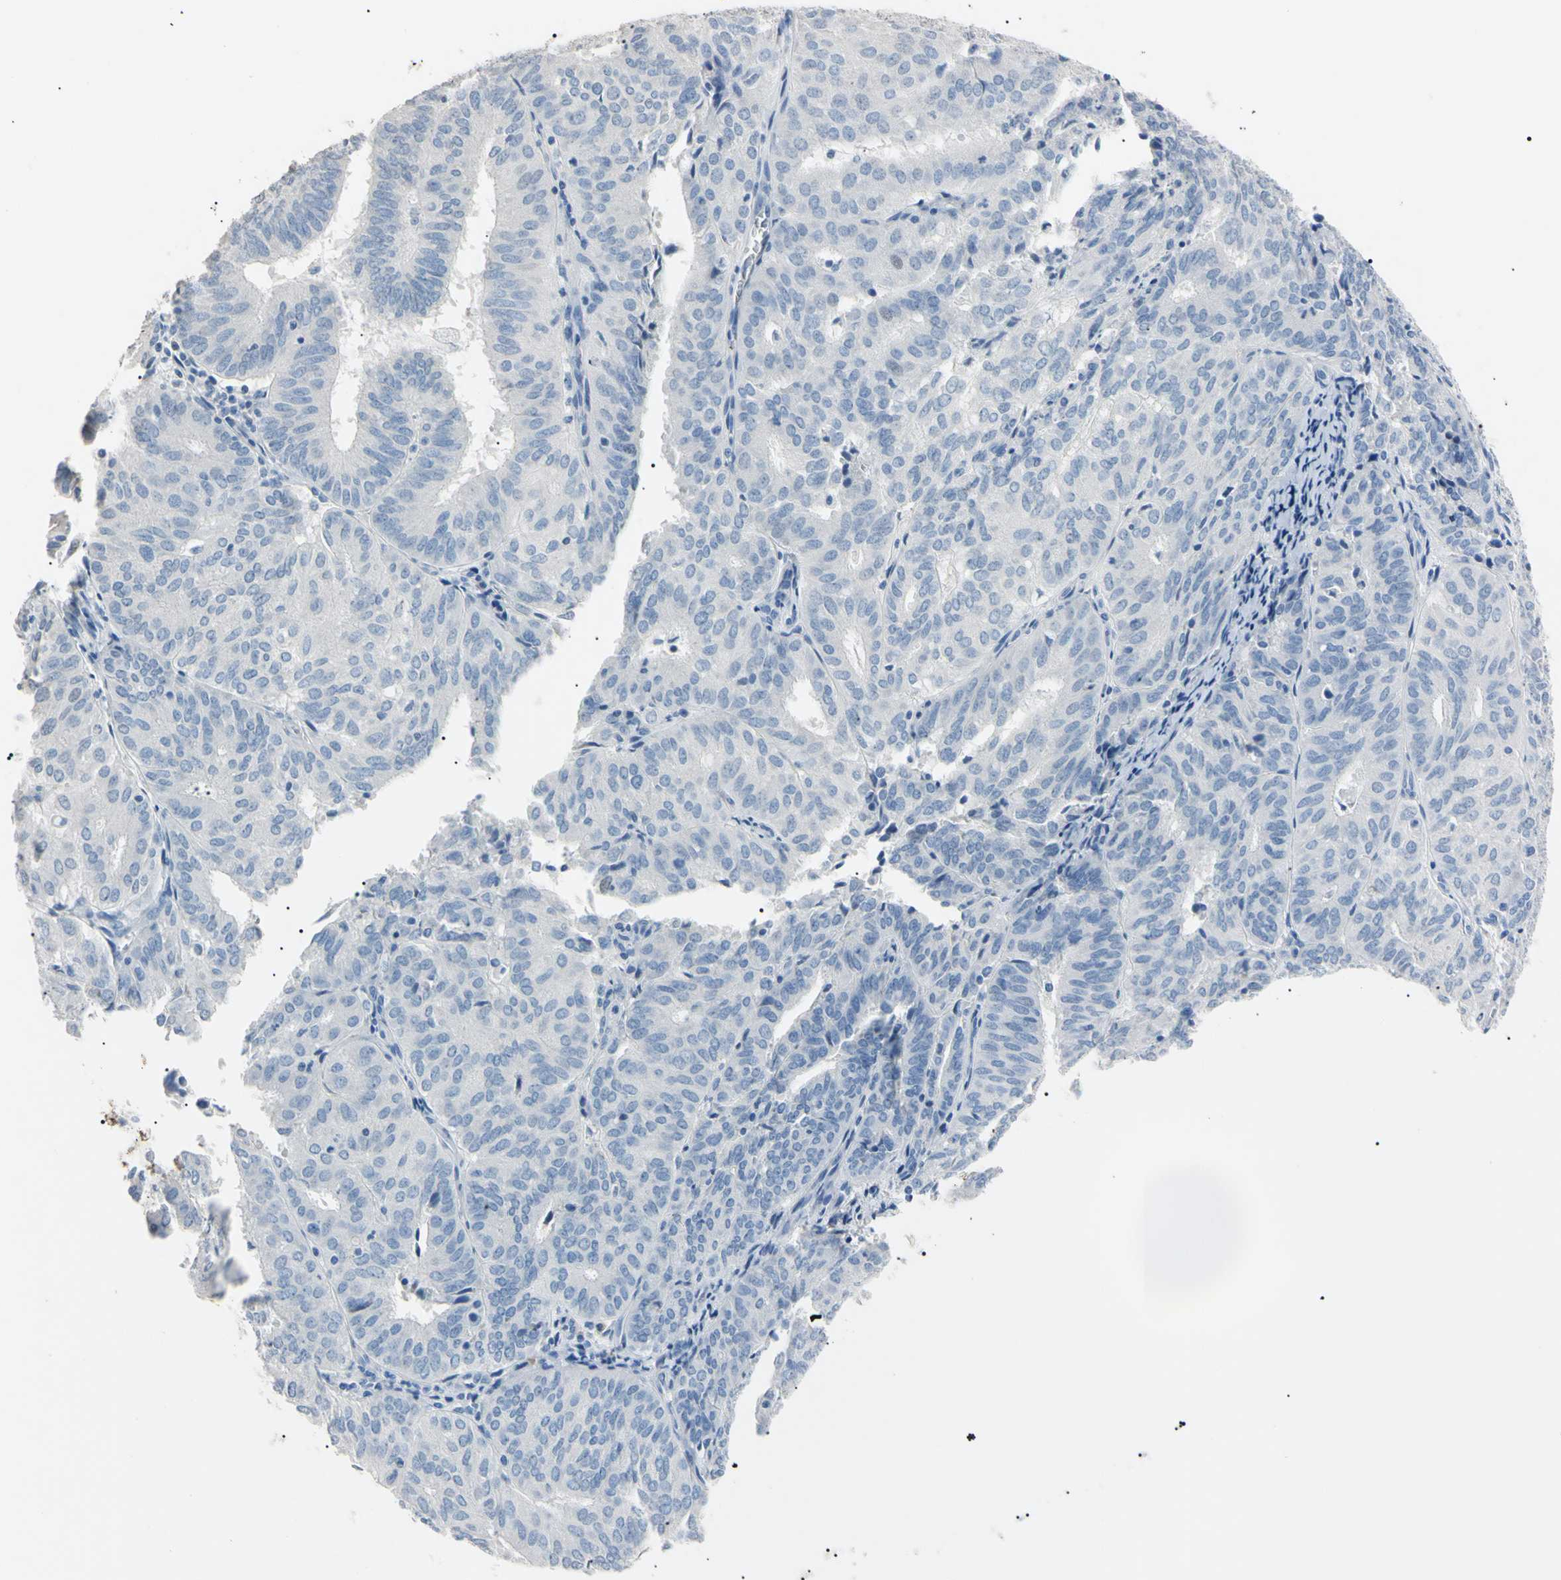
{"staining": {"intensity": "negative", "quantity": "none", "location": "none"}, "tissue": "endometrial cancer", "cell_type": "Tumor cells", "image_type": "cancer", "snomed": [{"axis": "morphology", "description": "Adenocarcinoma, NOS"}, {"axis": "topography", "description": "Uterus"}], "caption": "This is a photomicrograph of immunohistochemistry staining of endometrial adenocarcinoma, which shows no staining in tumor cells.", "gene": "CGB3", "patient": {"sex": "female", "age": 60}}